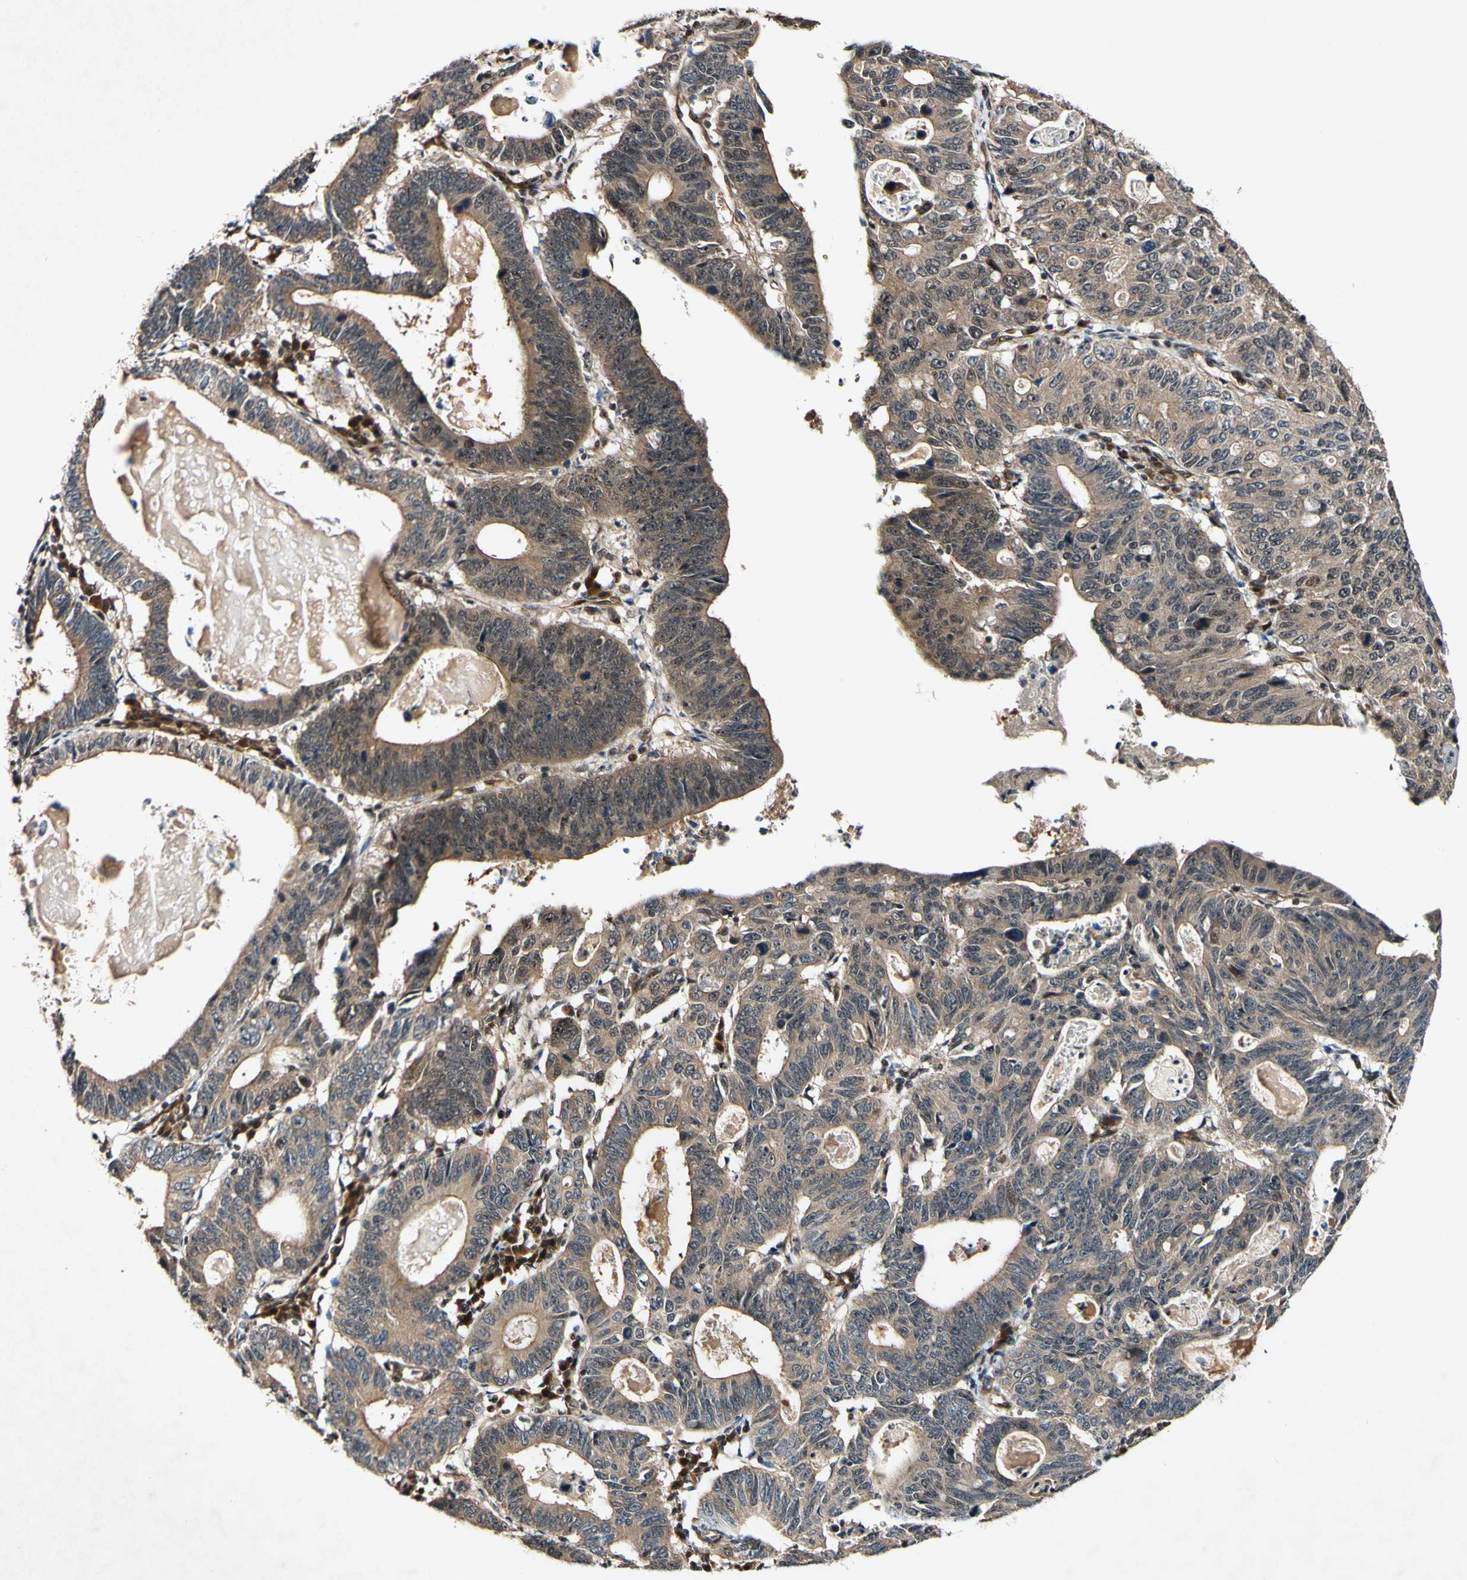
{"staining": {"intensity": "moderate", "quantity": ">75%", "location": "cytoplasmic/membranous"}, "tissue": "stomach cancer", "cell_type": "Tumor cells", "image_type": "cancer", "snomed": [{"axis": "morphology", "description": "Adenocarcinoma, NOS"}, {"axis": "topography", "description": "Stomach"}], "caption": "A high-resolution image shows IHC staining of stomach cancer (adenocarcinoma), which demonstrates moderate cytoplasmic/membranous staining in approximately >75% of tumor cells. (DAB (3,3'-diaminobenzidine) IHC with brightfield microscopy, high magnification).", "gene": "CSNK1E", "patient": {"sex": "male", "age": 59}}